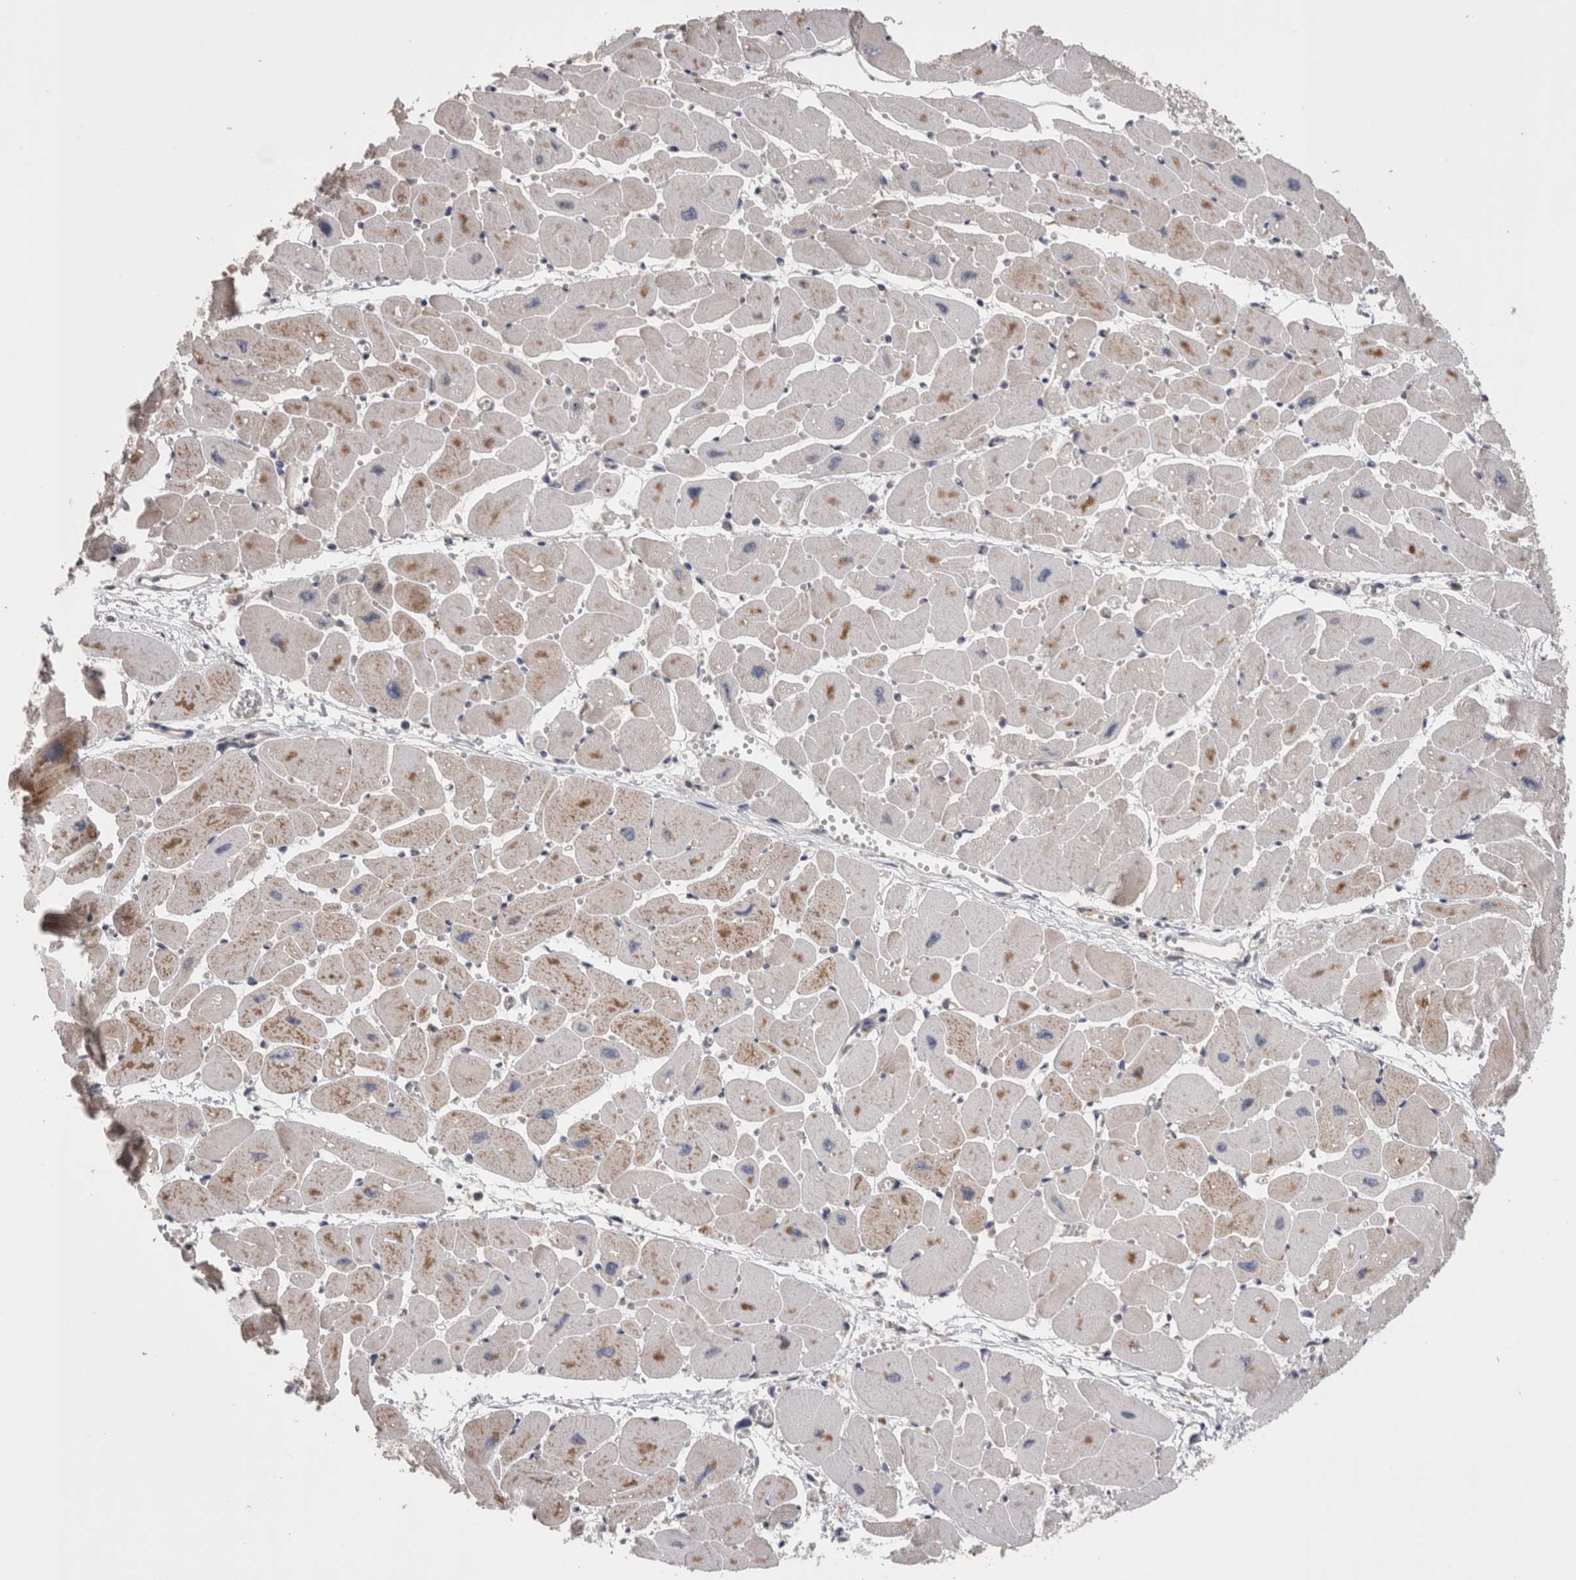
{"staining": {"intensity": "weak", "quantity": ">75%", "location": "cytoplasmic/membranous"}, "tissue": "heart muscle", "cell_type": "Cardiomyocytes", "image_type": "normal", "snomed": [{"axis": "morphology", "description": "Normal tissue, NOS"}, {"axis": "topography", "description": "Heart"}], "caption": "Immunohistochemical staining of normal heart muscle exhibits >75% levels of weak cytoplasmic/membranous protein positivity in about >75% of cardiomyocytes. Using DAB (brown) and hematoxylin (blue) stains, captured at high magnification using brightfield microscopy.", "gene": "DCTN6", "patient": {"sex": "female", "age": 54}}